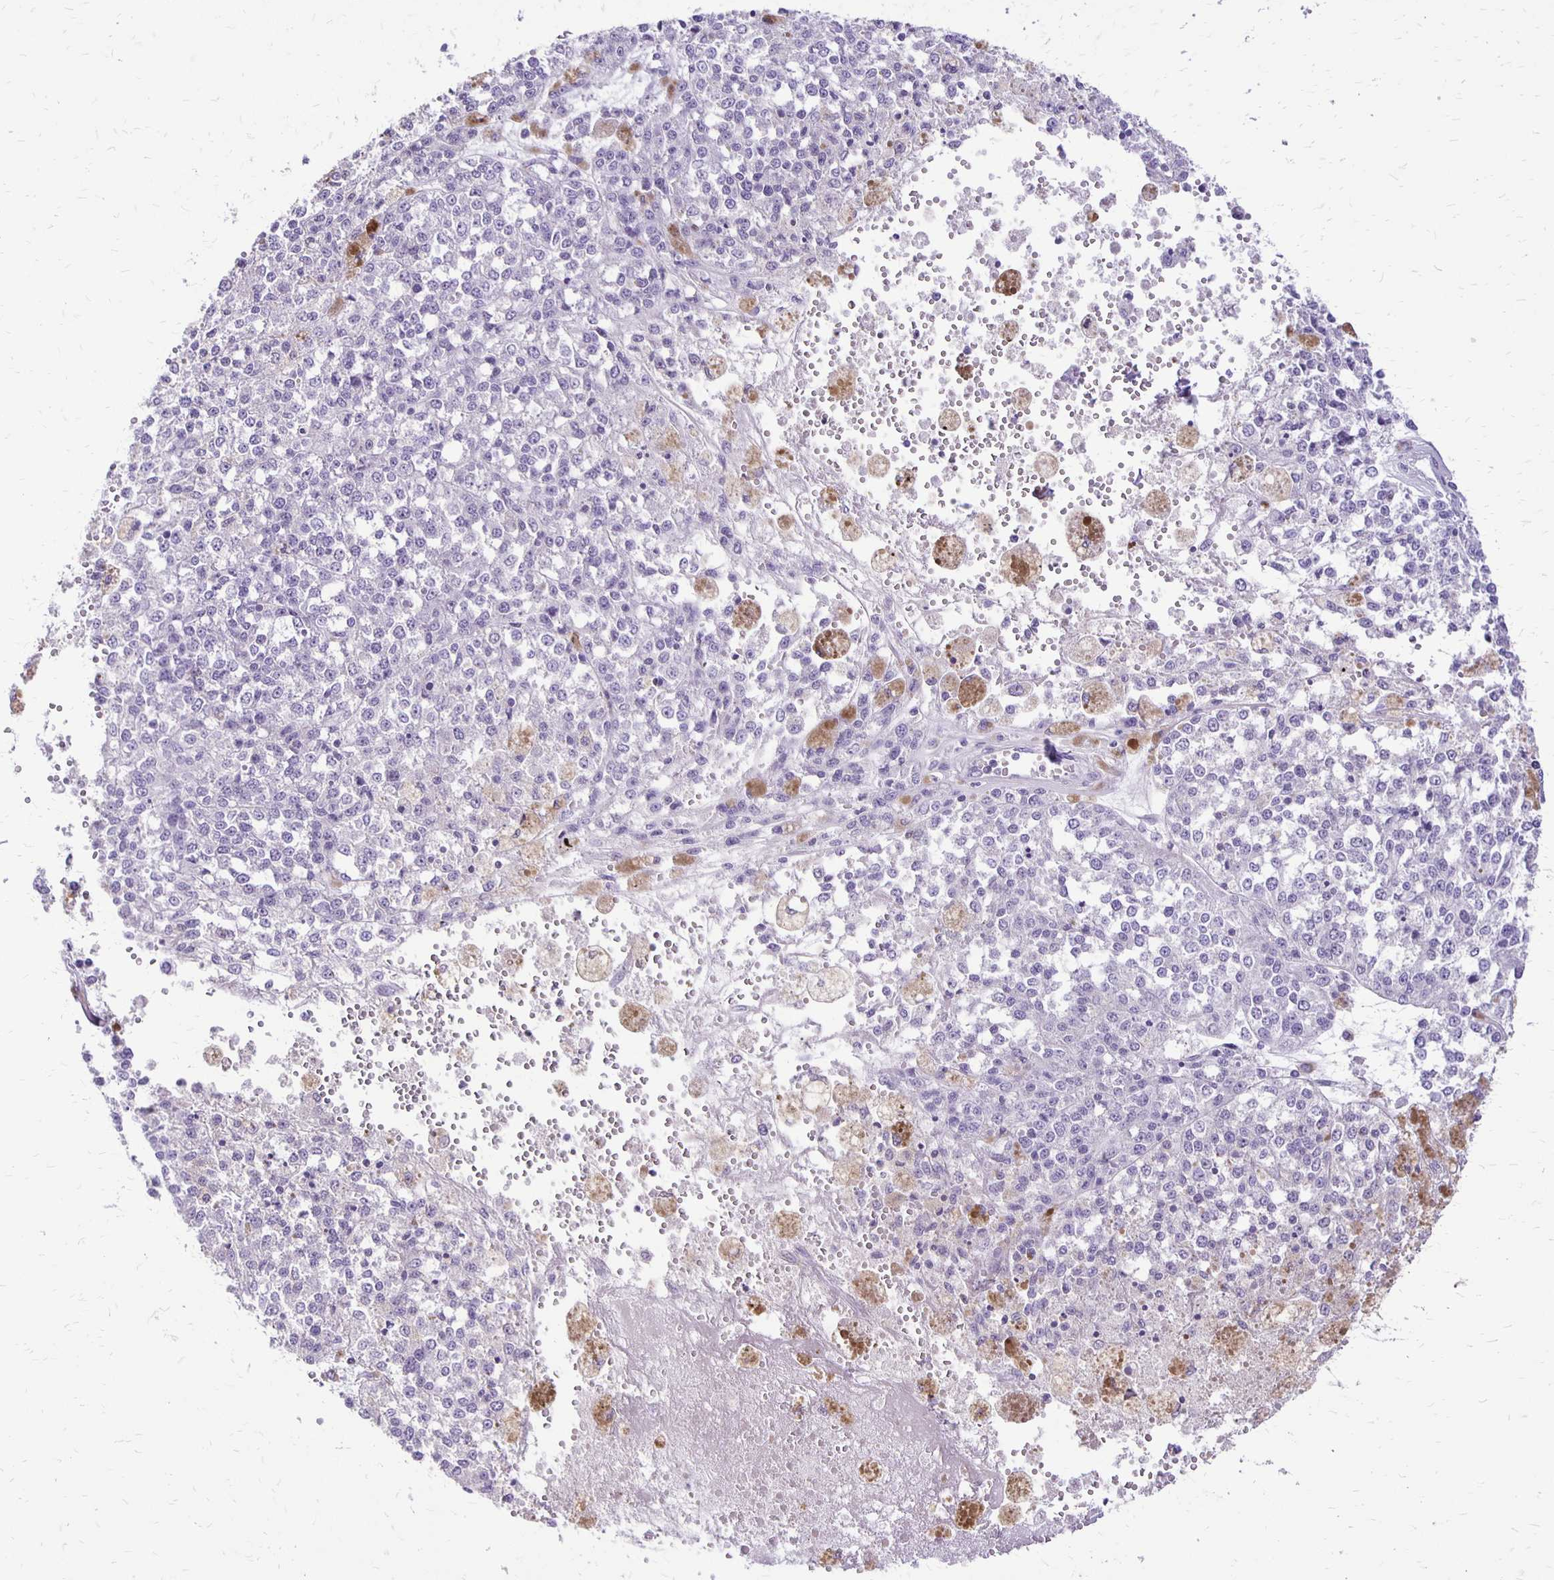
{"staining": {"intensity": "negative", "quantity": "none", "location": "none"}, "tissue": "melanoma", "cell_type": "Tumor cells", "image_type": "cancer", "snomed": [{"axis": "morphology", "description": "Malignant melanoma, Metastatic site"}, {"axis": "topography", "description": "Lymph node"}], "caption": "The image exhibits no significant positivity in tumor cells of malignant melanoma (metastatic site).", "gene": "ANKRD45", "patient": {"sex": "female", "age": 64}}